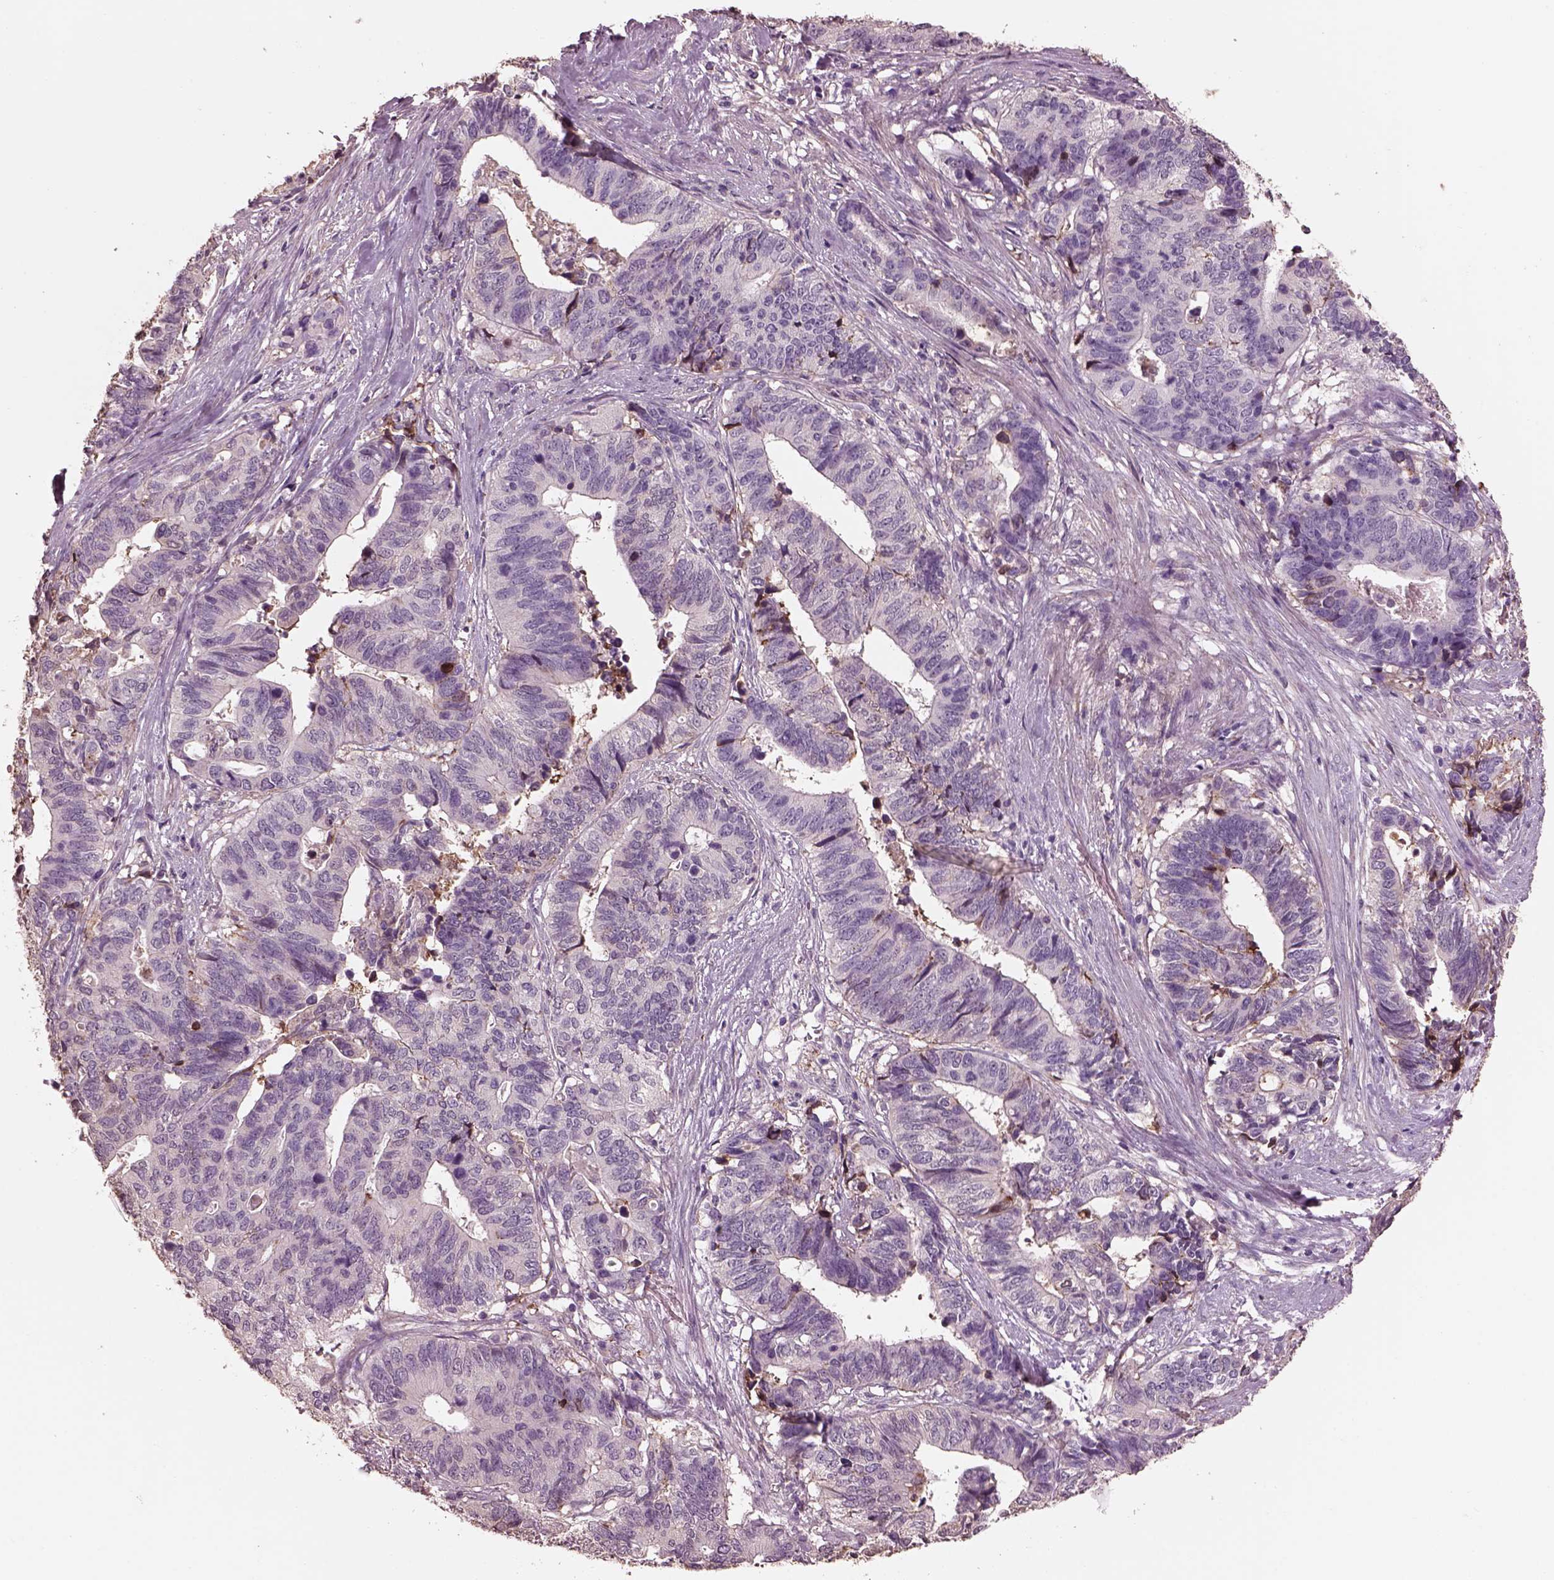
{"staining": {"intensity": "negative", "quantity": "none", "location": "none"}, "tissue": "stomach cancer", "cell_type": "Tumor cells", "image_type": "cancer", "snomed": [{"axis": "morphology", "description": "Adenocarcinoma, NOS"}, {"axis": "topography", "description": "Stomach, upper"}], "caption": "Tumor cells are negative for protein expression in human stomach cancer (adenocarcinoma). The staining was performed using DAB (3,3'-diaminobenzidine) to visualize the protein expression in brown, while the nuclei were stained in blue with hematoxylin (Magnification: 20x).", "gene": "SRI", "patient": {"sex": "female", "age": 67}}